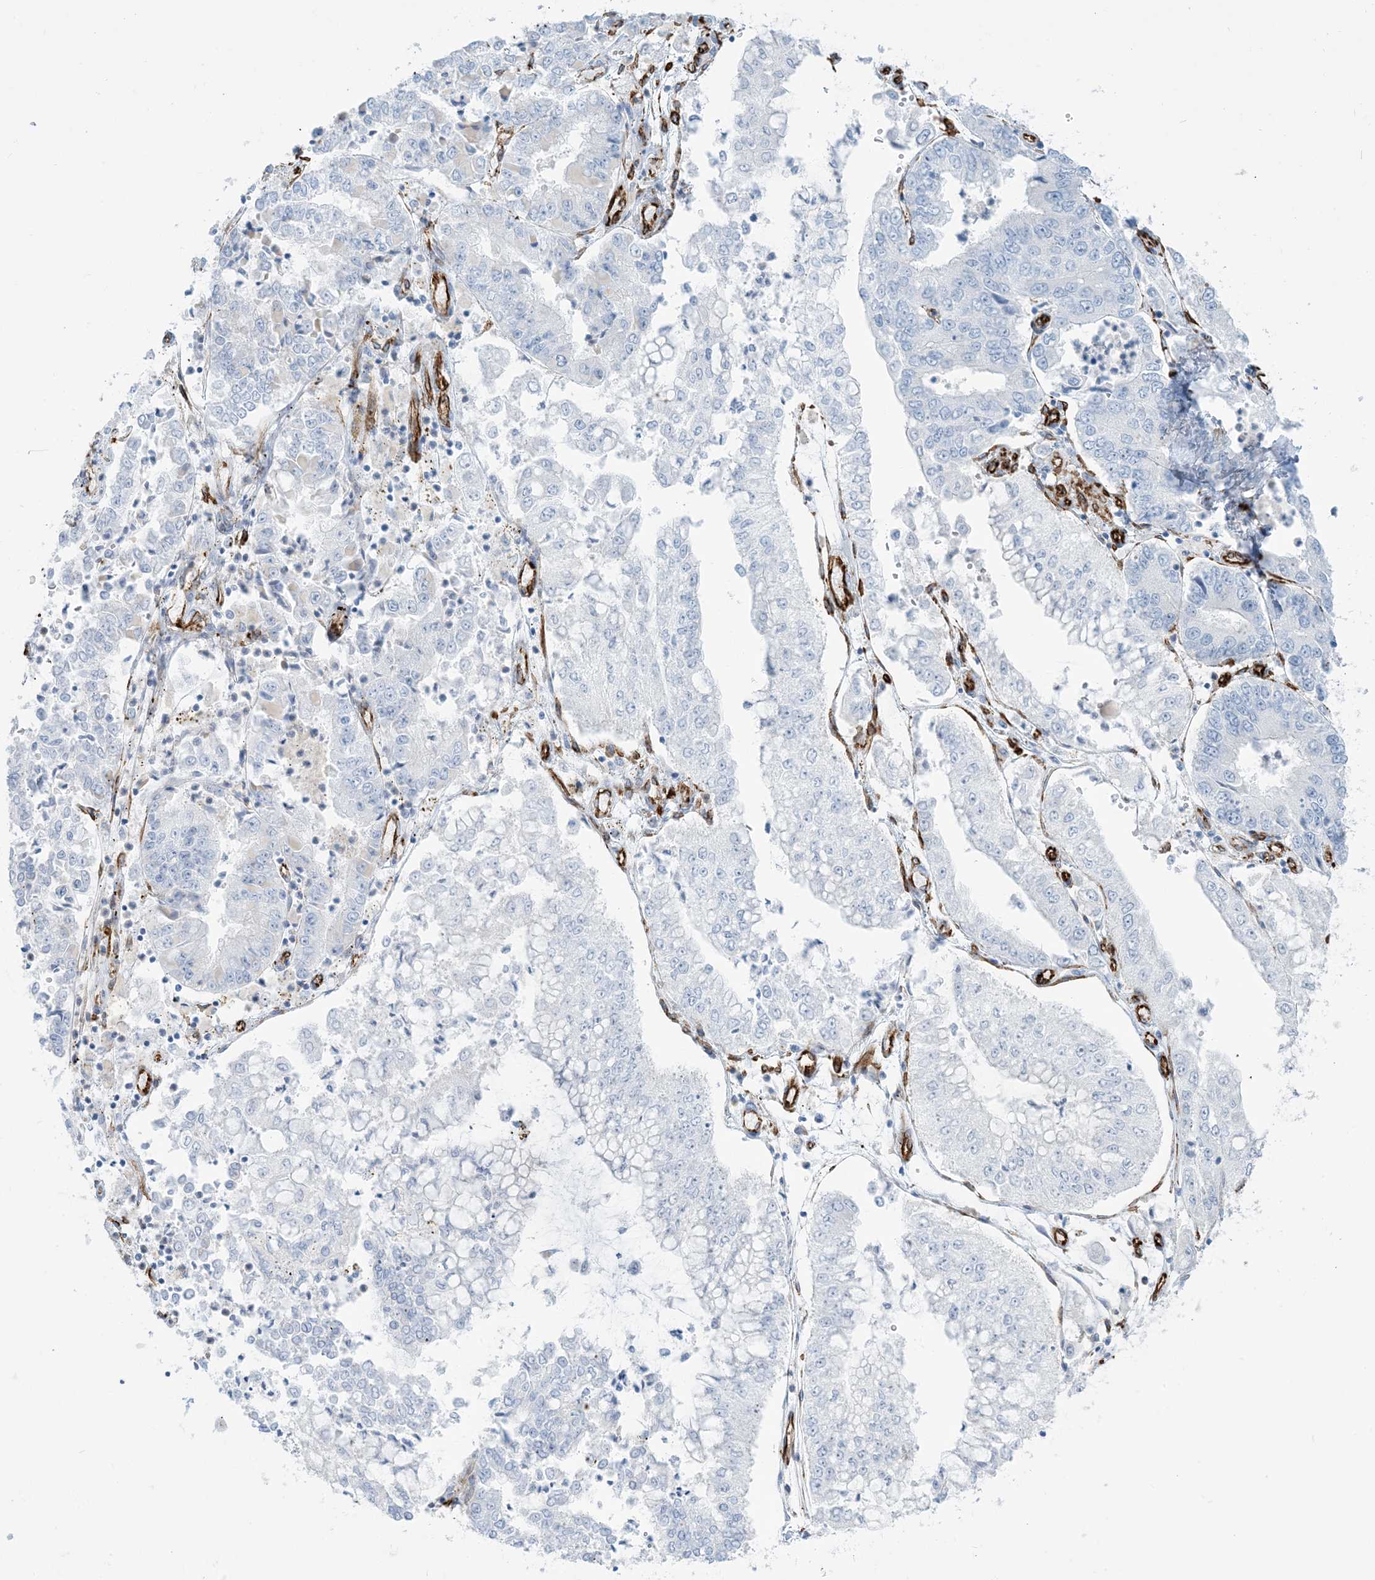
{"staining": {"intensity": "negative", "quantity": "none", "location": "none"}, "tissue": "stomach cancer", "cell_type": "Tumor cells", "image_type": "cancer", "snomed": [{"axis": "morphology", "description": "Adenocarcinoma, NOS"}, {"axis": "topography", "description": "Stomach"}], "caption": "Tumor cells are negative for protein expression in human stomach cancer (adenocarcinoma).", "gene": "EPS8L3", "patient": {"sex": "male", "age": 76}}